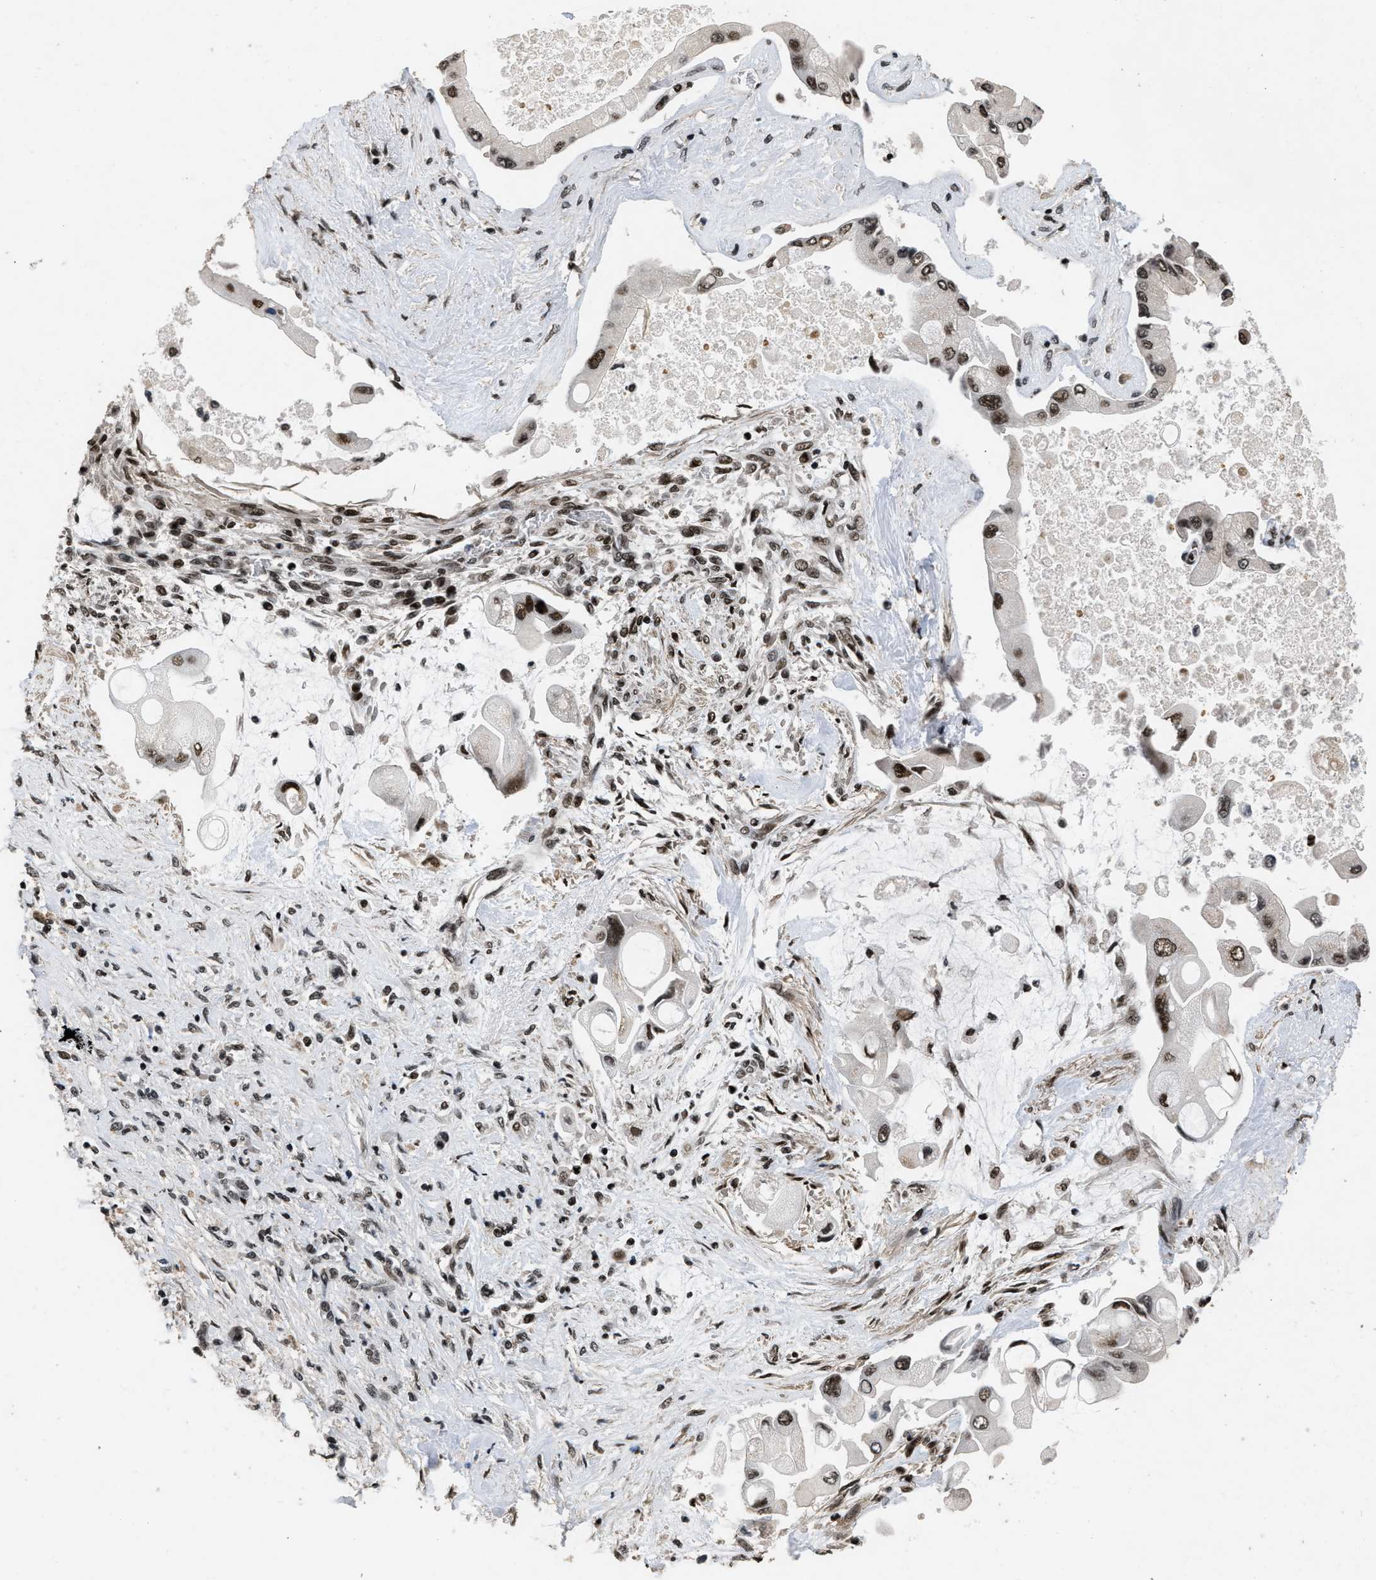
{"staining": {"intensity": "strong", "quantity": ">75%", "location": "nuclear"}, "tissue": "liver cancer", "cell_type": "Tumor cells", "image_type": "cancer", "snomed": [{"axis": "morphology", "description": "Cholangiocarcinoma"}, {"axis": "topography", "description": "Liver"}], "caption": "Liver cholangiocarcinoma stained with immunohistochemistry displays strong nuclear positivity in about >75% of tumor cells.", "gene": "SMARCB1", "patient": {"sex": "male", "age": 50}}